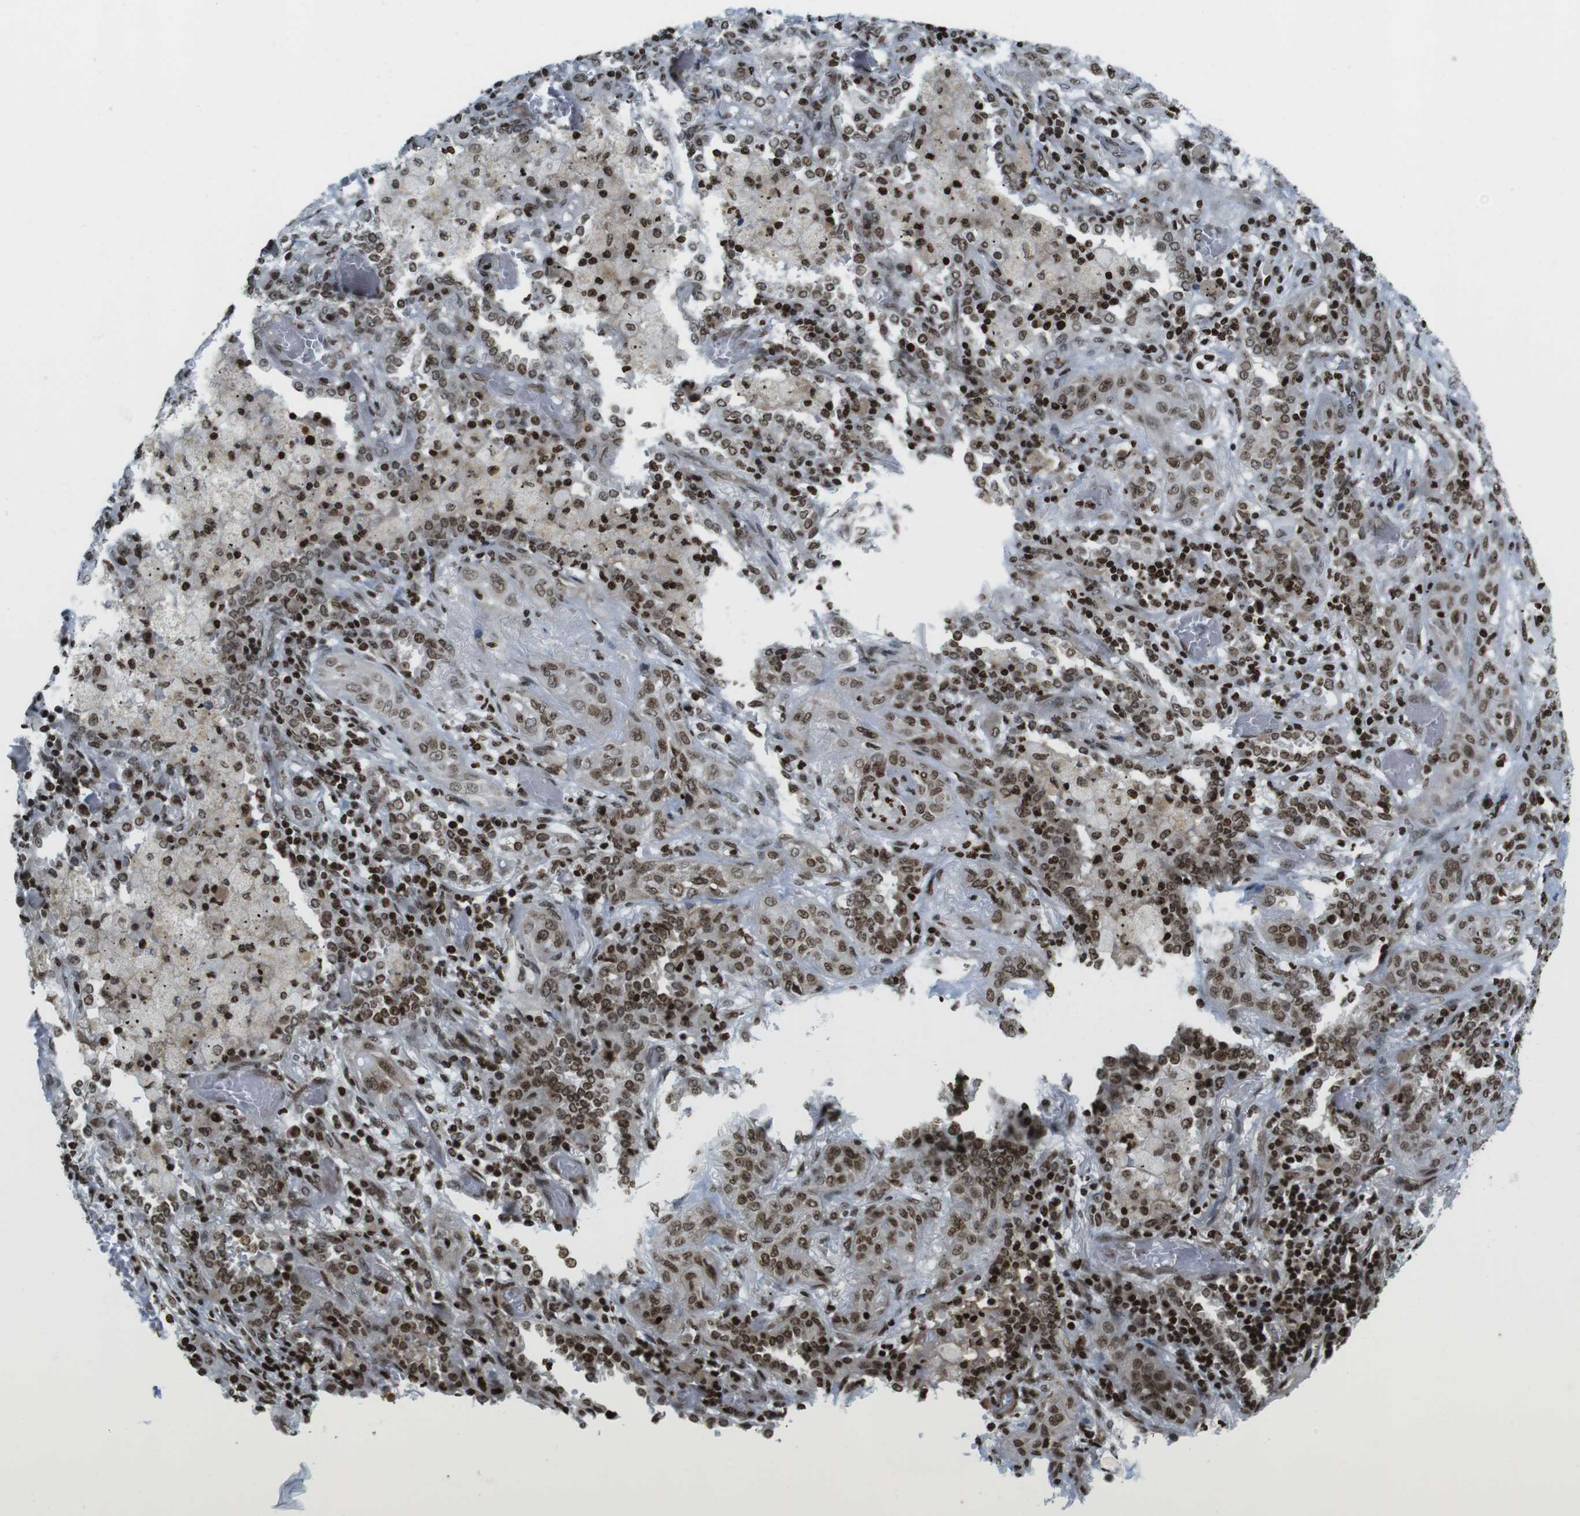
{"staining": {"intensity": "moderate", "quantity": ">75%", "location": "nuclear"}, "tissue": "lung cancer", "cell_type": "Tumor cells", "image_type": "cancer", "snomed": [{"axis": "morphology", "description": "Squamous cell carcinoma, NOS"}, {"axis": "topography", "description": "Lung"}], "caption": "An immunohistochemistry (IHC) histopathology image of tumor tissue is shown. Protein staining in brown shows moderate nuclear positivity in squamous cell carcinoma (lung) within tumor cells. The staining was performed using DAB to visualize the protein expression in brown, while the nuclei were stained in blue with hematoxylin (Magnification: 20x).", "gene": "H2AC8", "patient": {"sex": "female", "age": 47}}